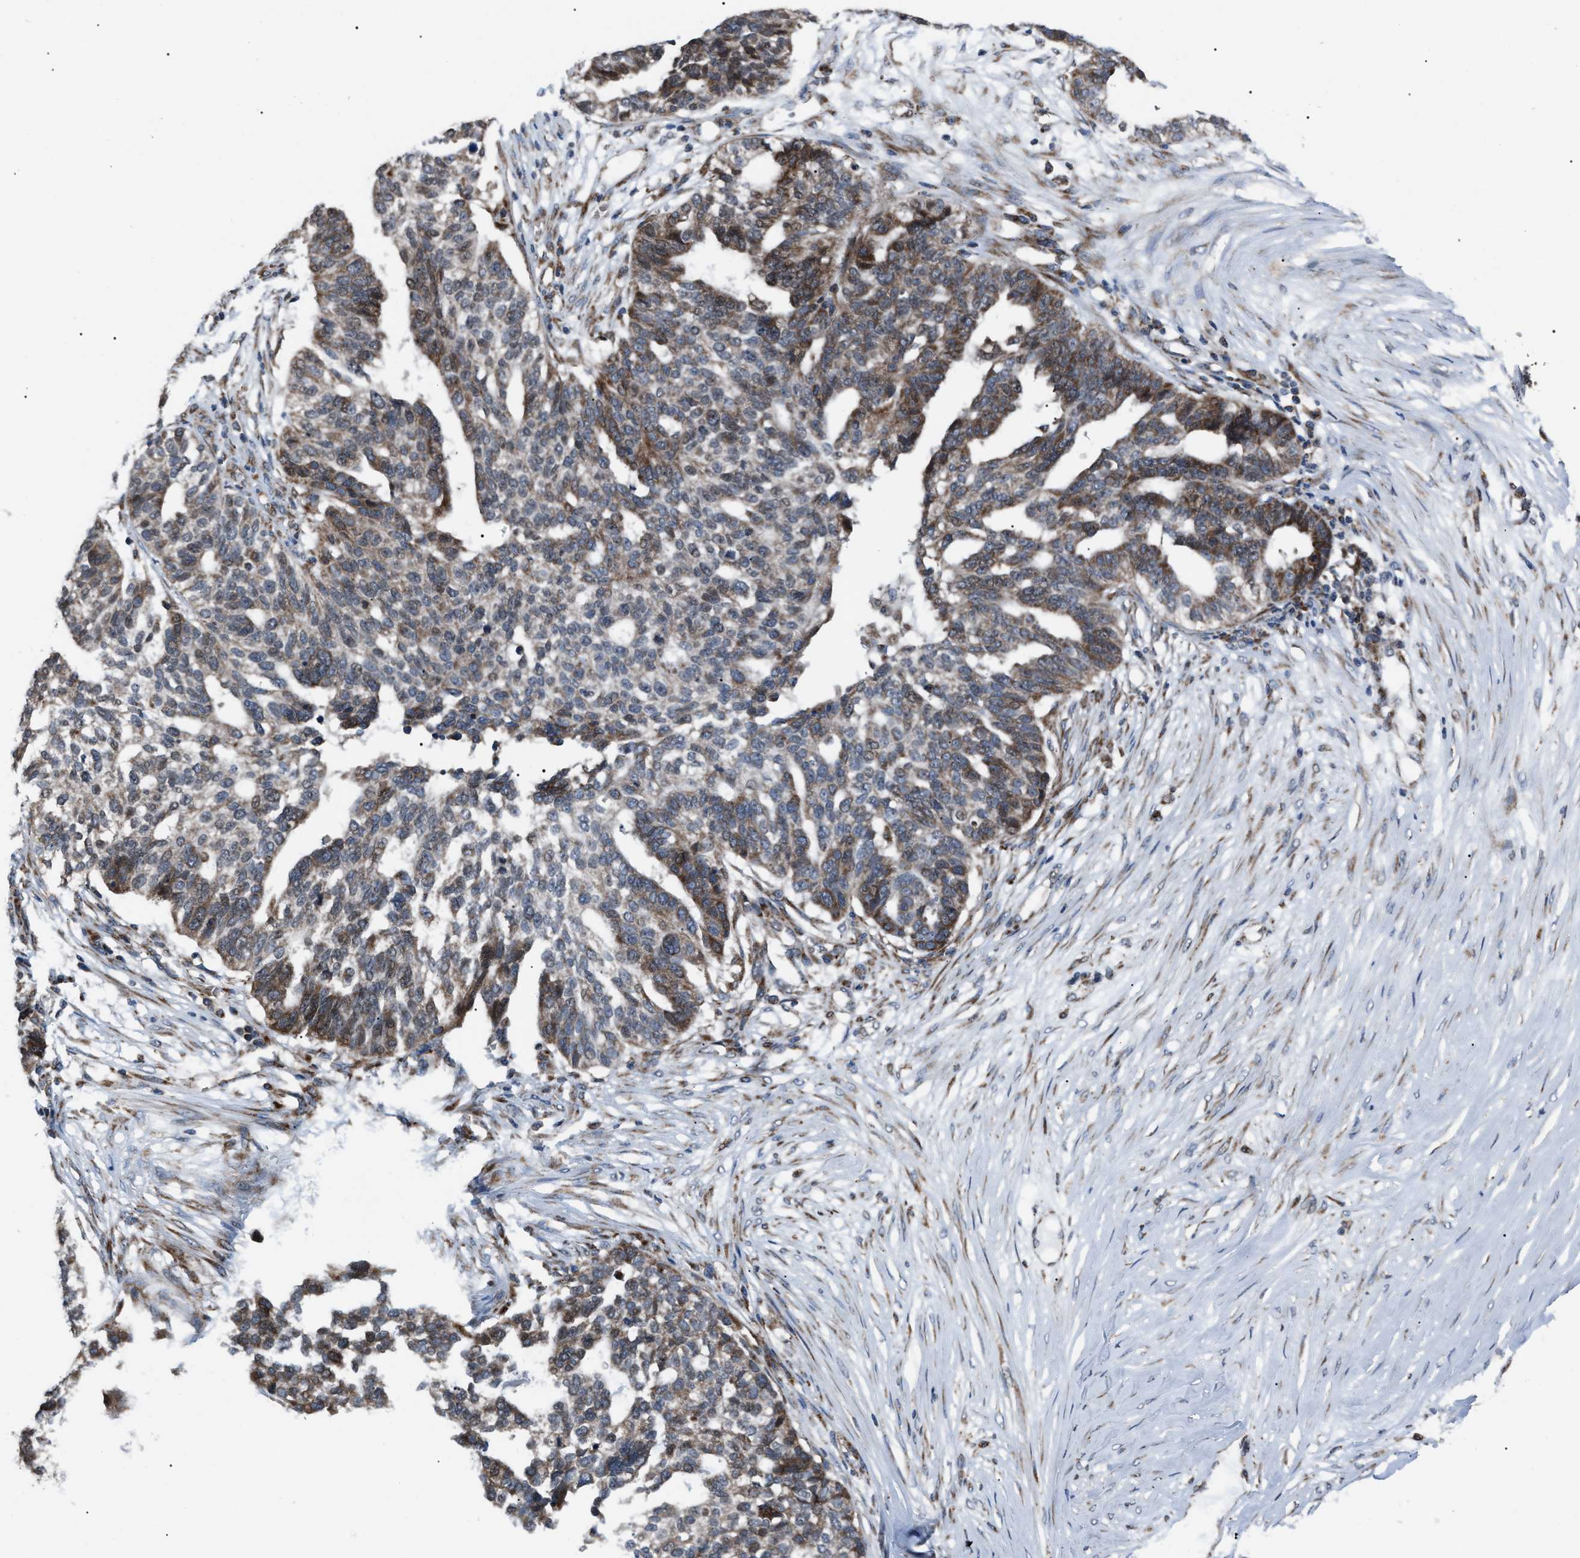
{"staining": {"intensity": "moderate", "quantity": "25%-75%", "location": "cytoplasmic/membranous"}, "tissue": "ovarian cancer", "cell_type": "Tumor cells", "image_type": "cancer", "snomed": [{"axis": "morphology", "description": "Cystadenocarcinoma, serous, NOS"}, {"axis": "topography", "description": "Ovary"}], "caption": "Ovarian cancer (serous cystadenocarcinoma) tissue shows moderate cytoplasmic/membranous expression in about 25%-75% of tumor cells, visualized by immunohistochemistry.", "gene": "AGO2", "patient": {"sex": "female", "age": 59}}